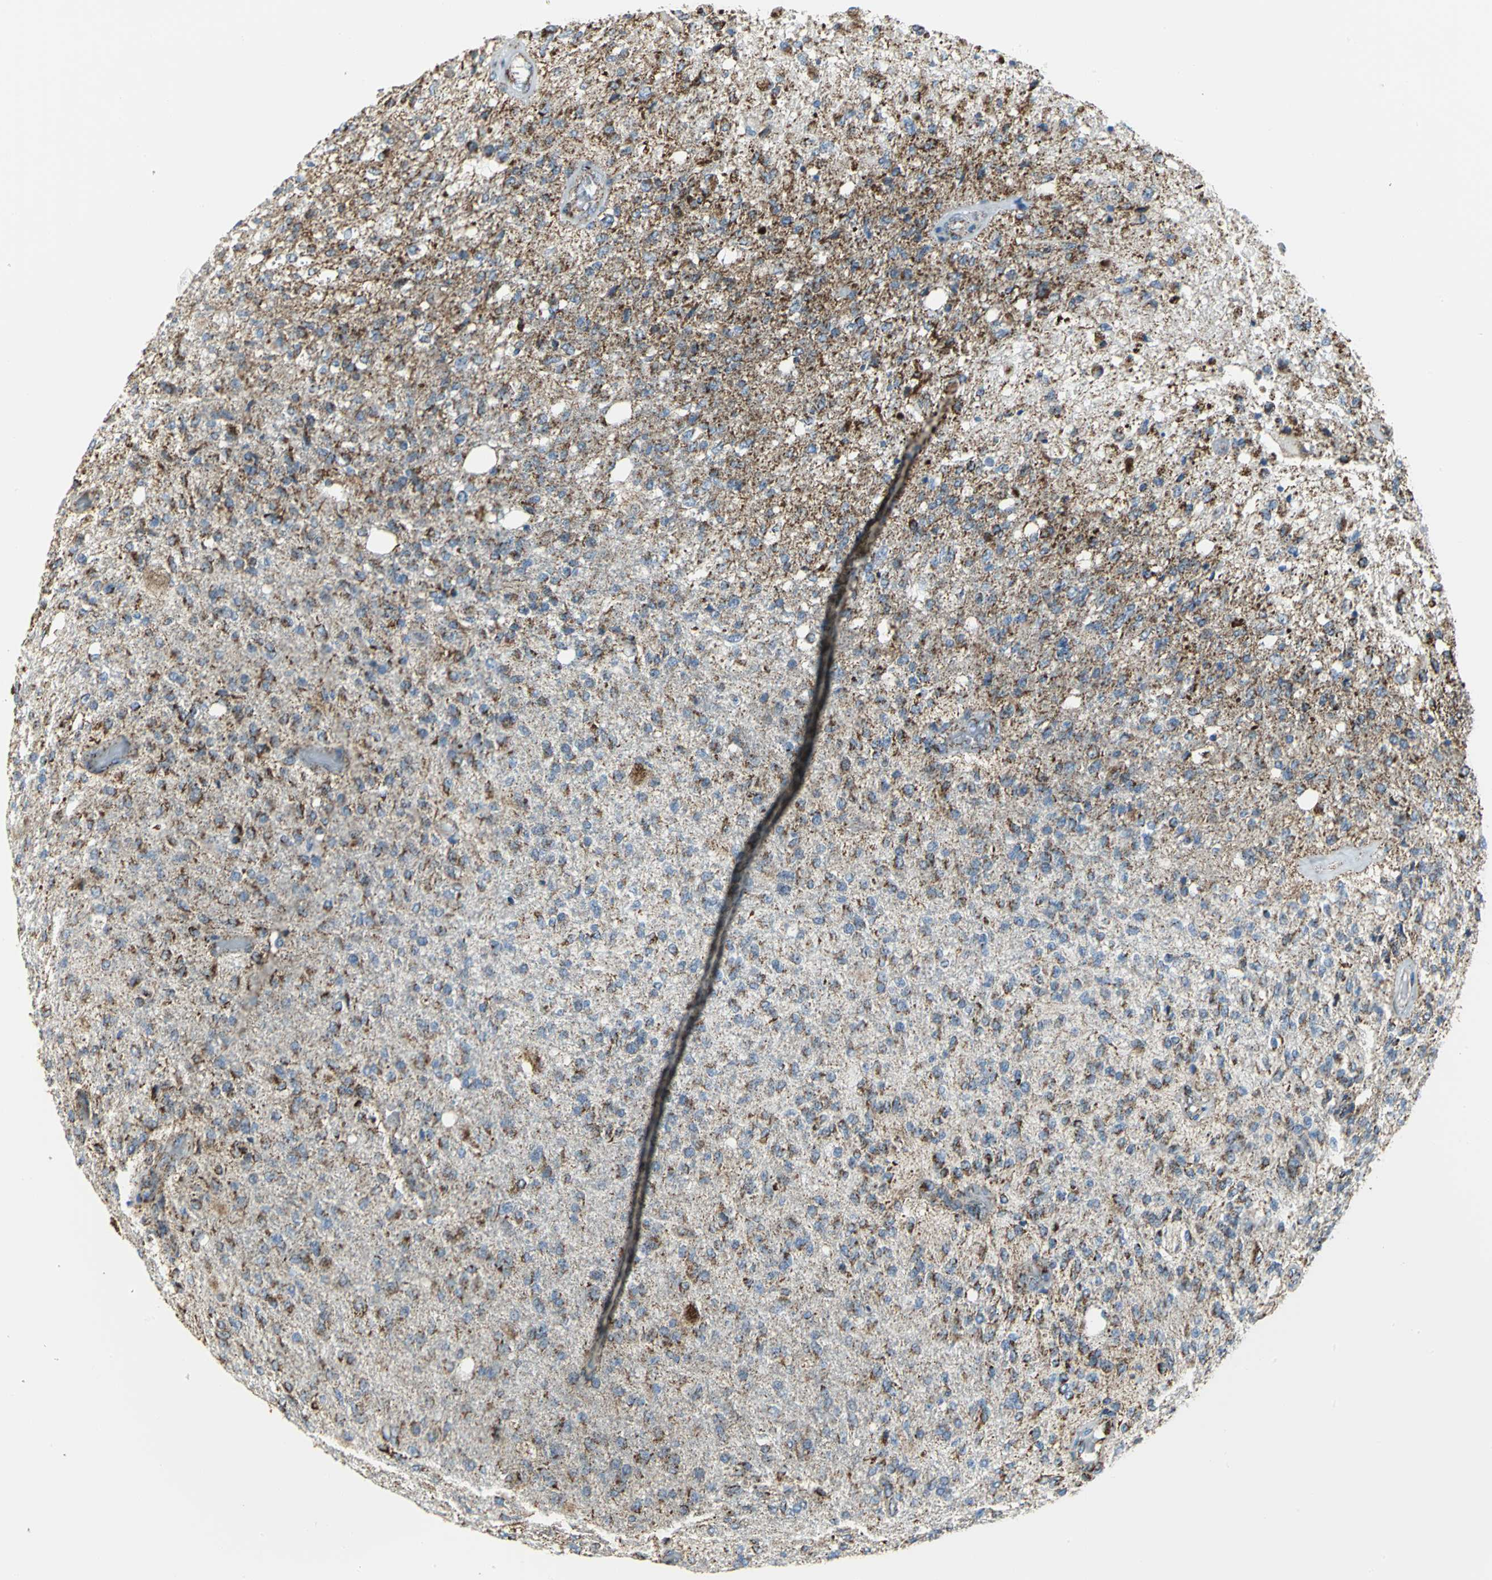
{"staining": {"intensity": "moderate", "quantity": "25%-75%", "location": "cytoplasmic/membranous"}, "tissue": "glioma", "cell_type": "Tumor cells", "image_type": "cancer", "snomed": [{"axis": "morphology", "description": "Normal tissue, NOS"}, {"axis": "morphology", "description": "Glioma, malignant, High grade"}, {"axis": "topography", "description": "Cerebral cortex"}], "caption": "Tumor cells display moderate cytoplasmic/membranous positivity in about 25%-75% of cells in glioma. The staining was performed using DAB (3,3'-diaminobenzidine), with brown indicating positive protein expression. Nuclei are stained blue with hematoxylin.", "gene": "NTRK1", "patient": {"sex": "male", "age": 77}}